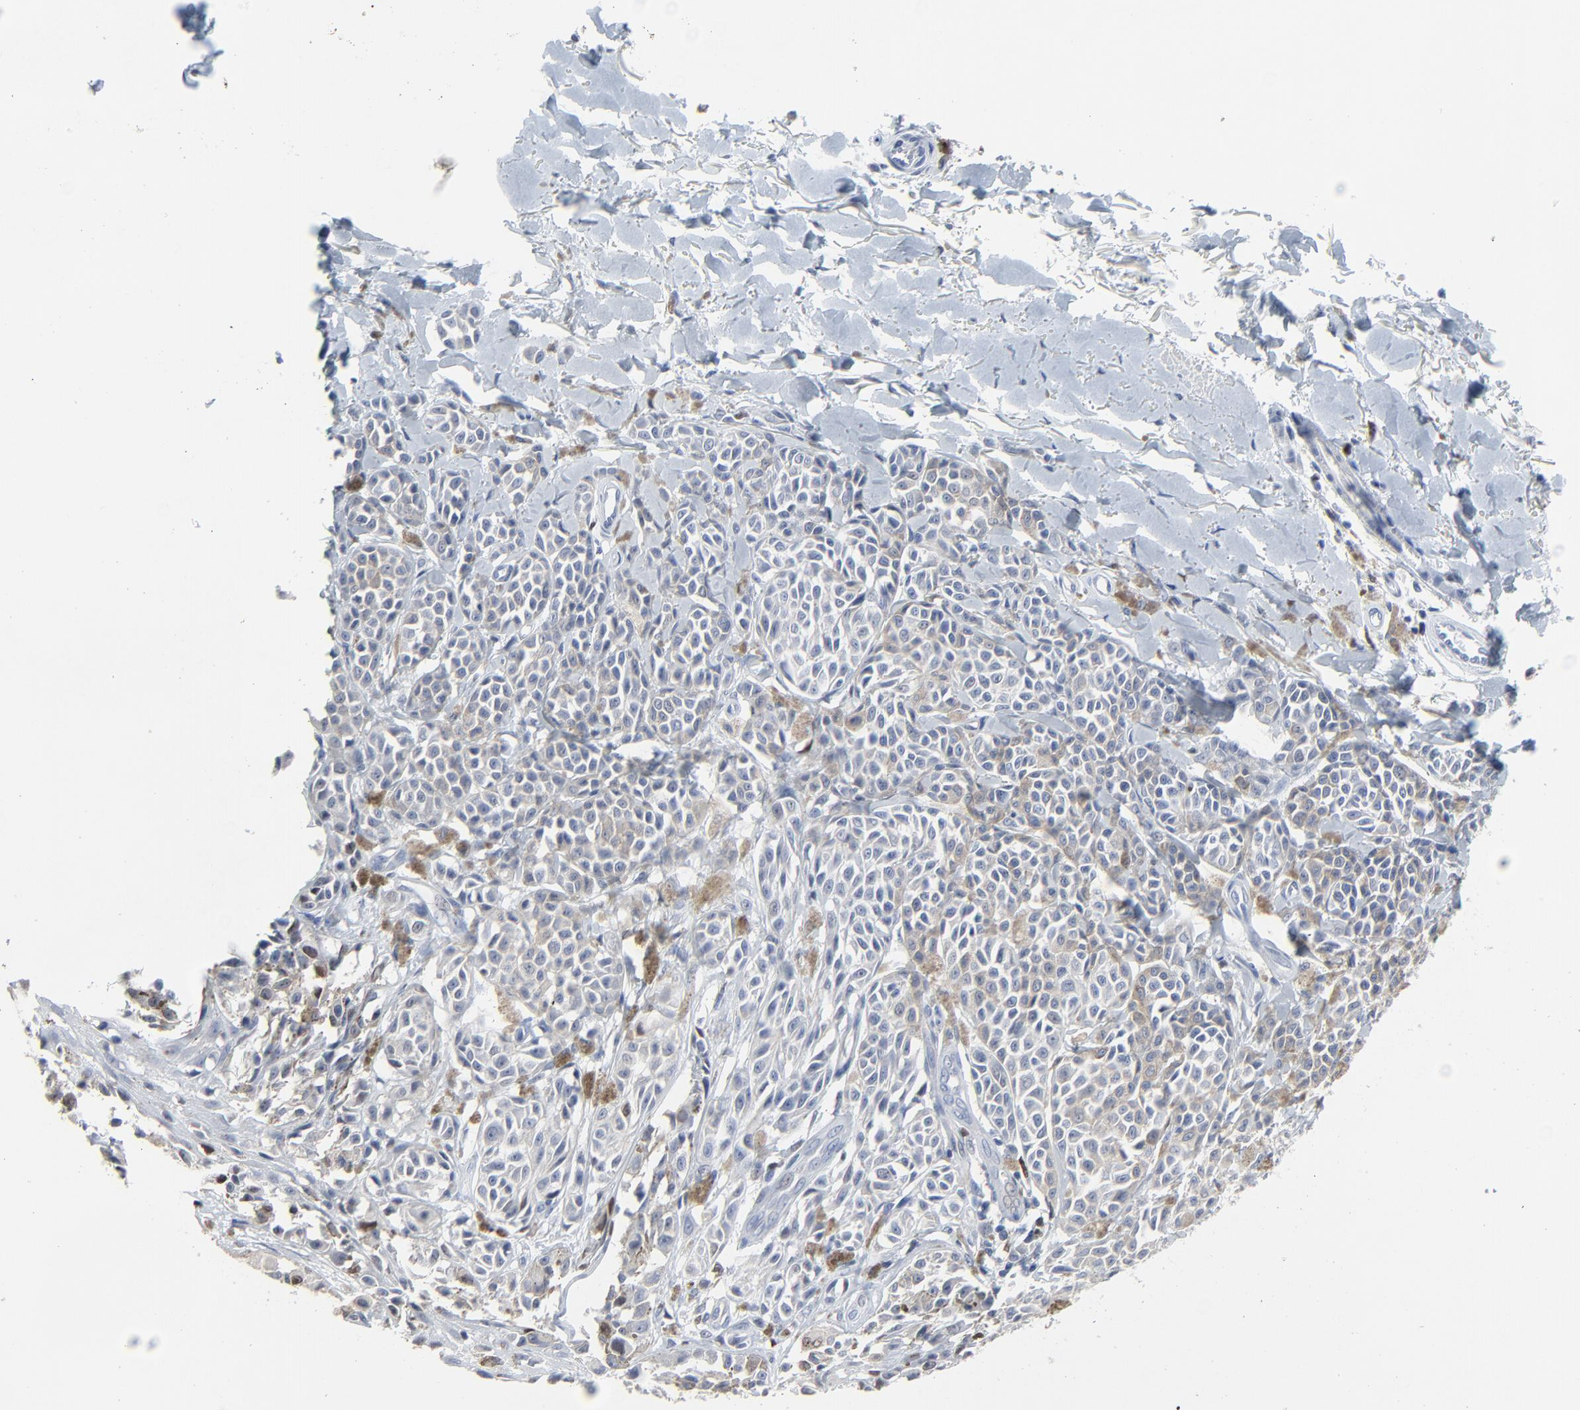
{"staining": {"intensity": "moderate", "quantity": "<25%", "location": "nuclear"}, "tissue": "melanoma", "cell_type": "Tumor cells", "image_type": "cancer", "snomed": [{"axis": "morphology", "description": "Malignant melanoma, NOS"}, {"axis": "topography", "description": "Skin"}], "caption": "Brown immunohistochemical staining in human melanoma reveals moderate nuclear positivity in about <25% of tumor cells. Immunohistochemistry stains the protein in brown and the nuclei are stained blue.", "gene": "BIRC3", "patient": {"sex": "female", "age": 38}}